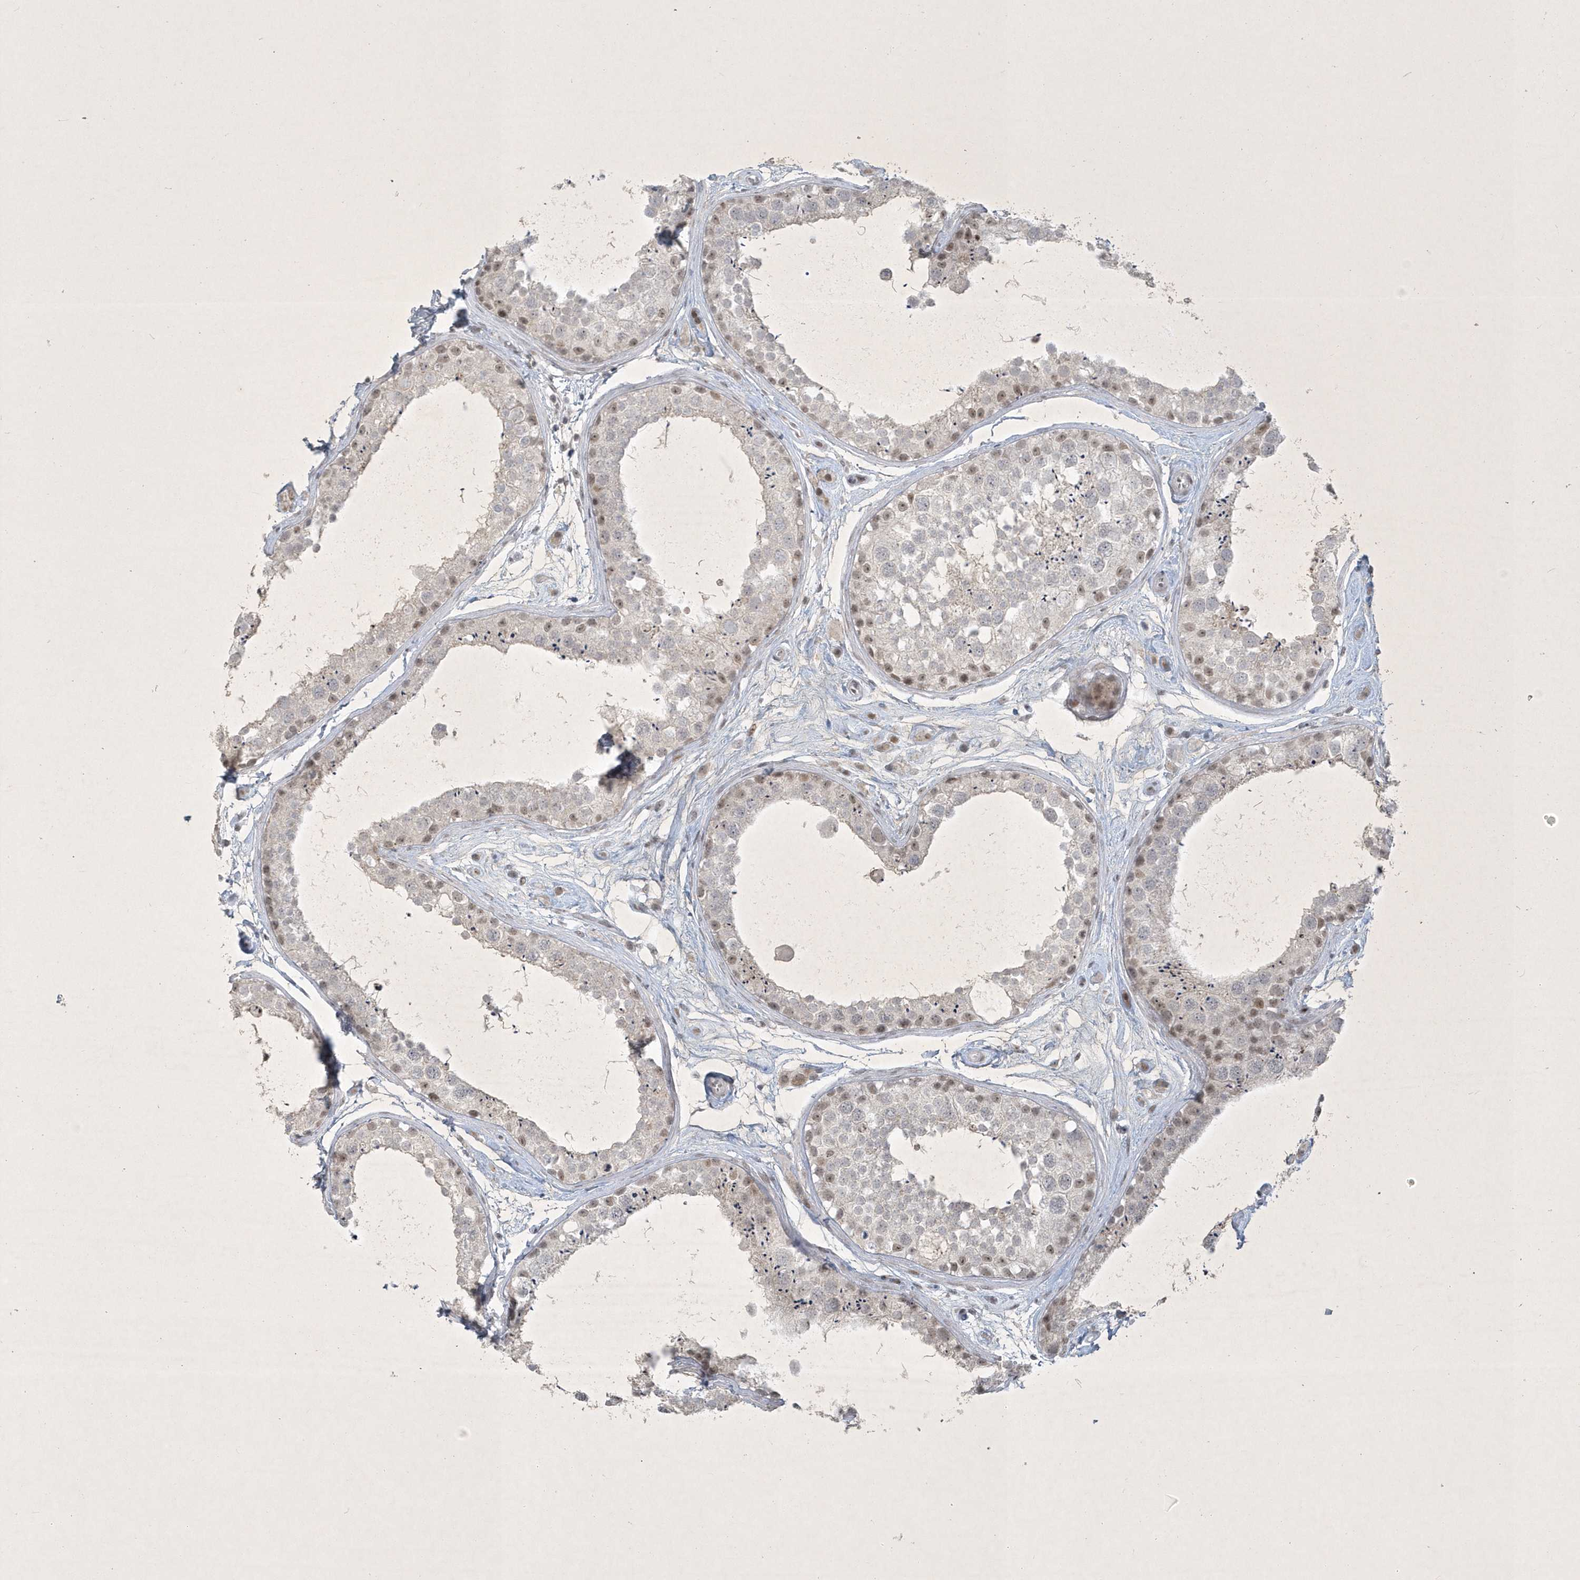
{"staining": {"intensity": "moderate", "quantity": "<25%", "location": "nuclear"}, "tissue": "testis", "cell_type": "Cells in seminiferous ducts", "image_type": "normal", "snomed": [{"axis": "morphology", "description": "Normal tissue, NOS"}, {"axis": "topography", "description": "Testis"}], "caption": "A brown stain labels moderate nuclear positivity of a protein in cells in seminiferous ducts of benign testis.", "gene": "ZBTB9", "patient": {"sex": "male", "age": 25}}